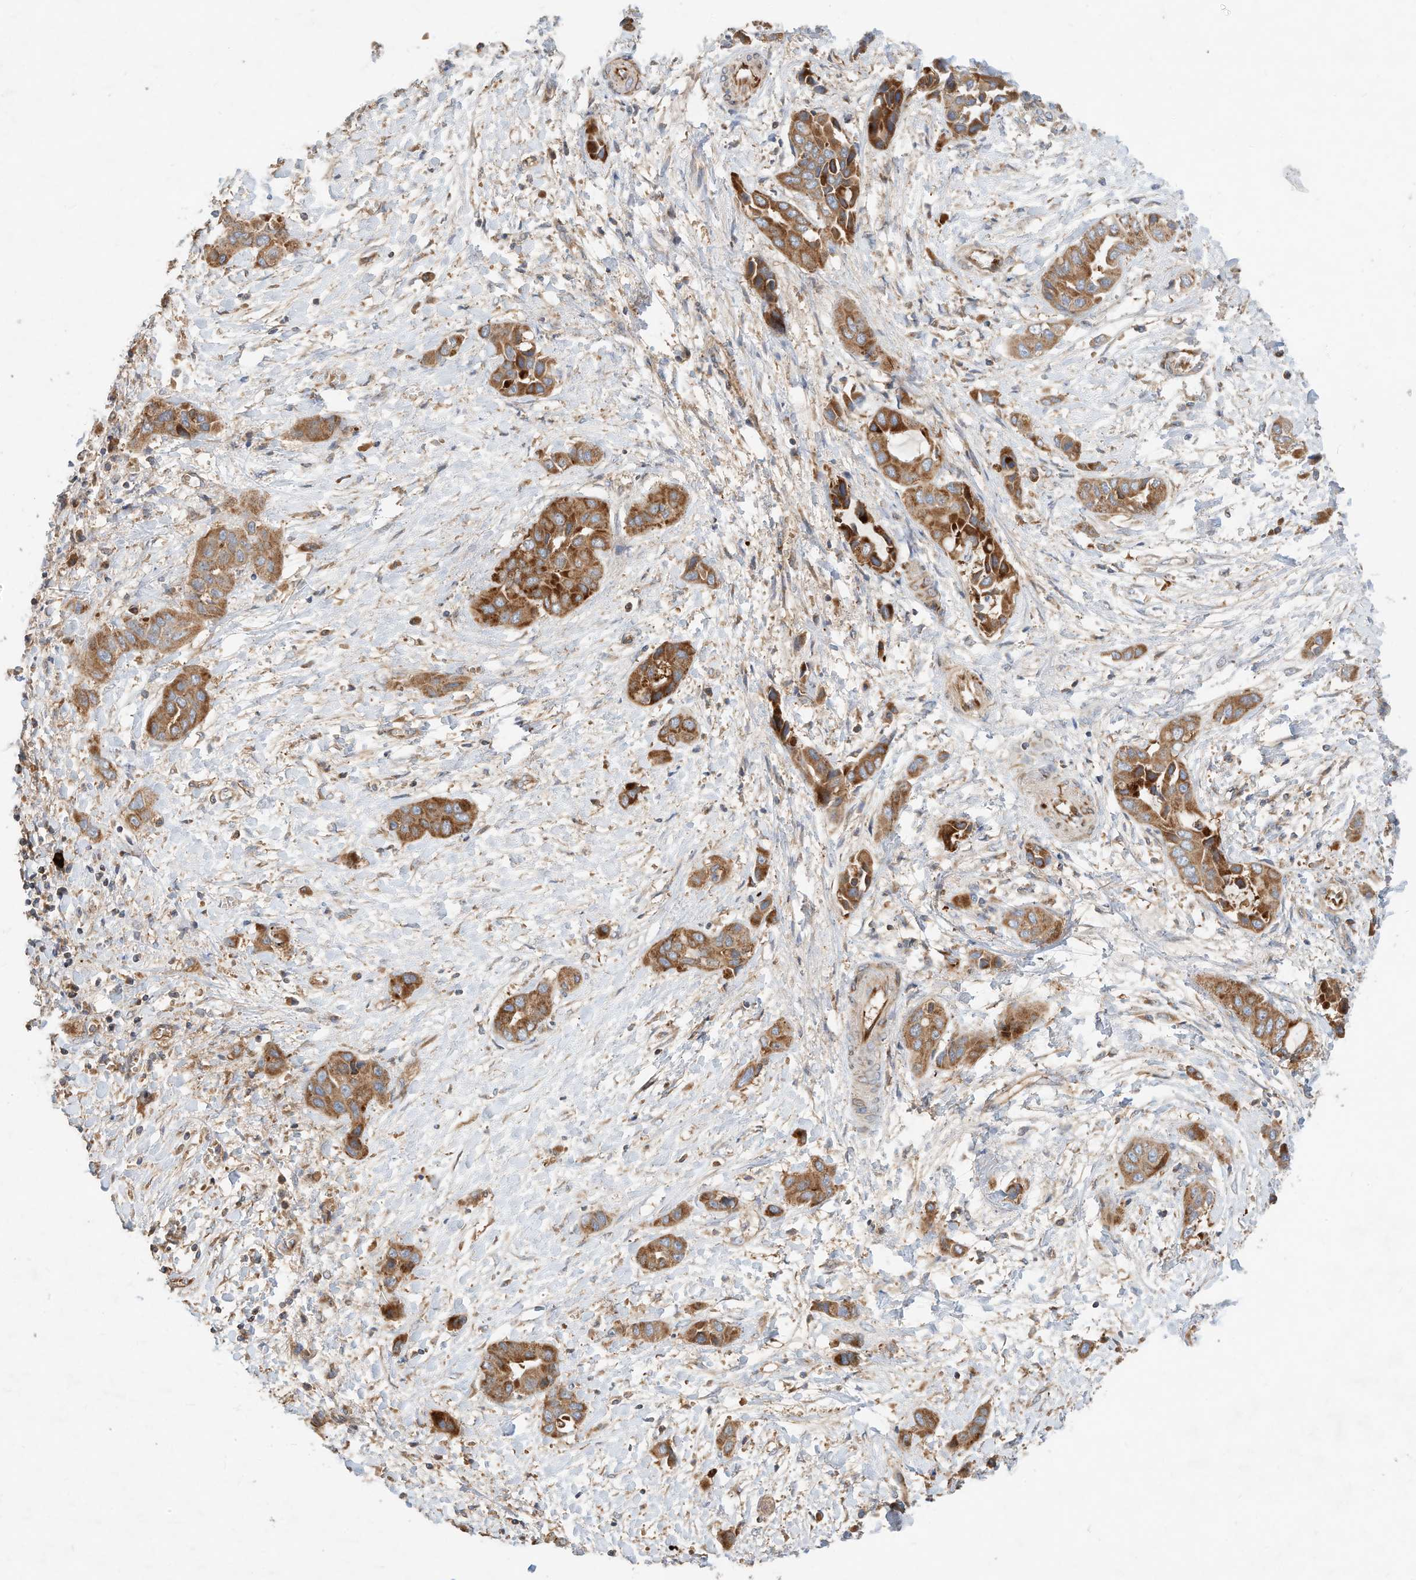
{"staining": {"intensity": "strong", "quantity": ">75%", "location": "cytoplasmic/membranous"}, "tissue": "liver cancer", "cell_type": "Tumor cells", "image_type": "cancer", "snomed": [{"axis": "morphology", "description": "Cholangiocarcinoma"}, {"axis": "topography", "description": "Liver"}], "caption": "A photomicrograph of human liver cancer stained for a protein displays strong cytoplasmic/membranous brown staining in tumor cells.", "gene": "CPAMD8", "patient": {"sex": "female", "age": 52}}